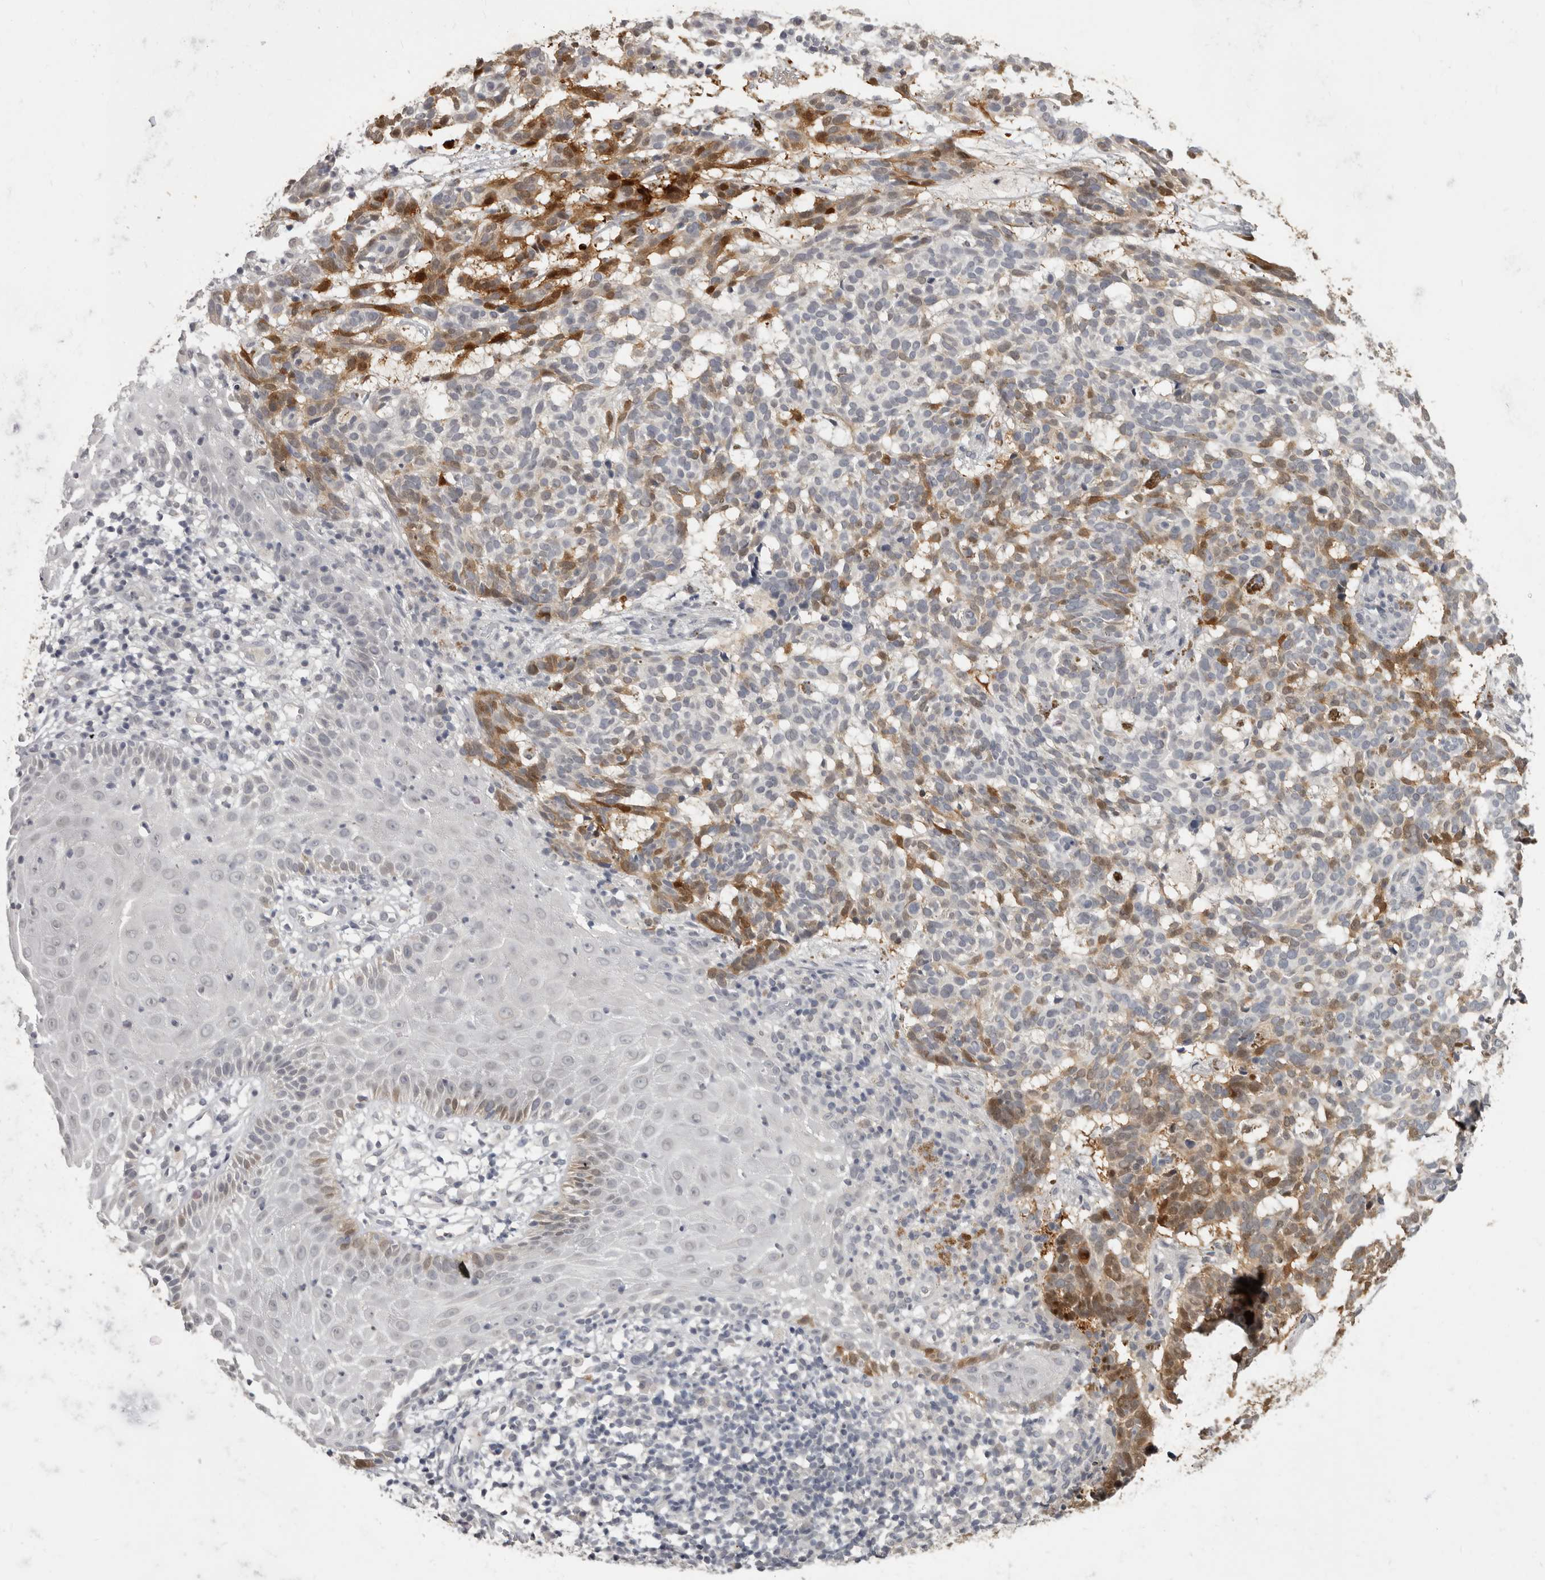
{"staining": {"intensity": "strong", "quantity": "25%-75%", "location": "cytoplasmic/membranous,nuclear"}, "tissue": "skin cancer", "cell_type": "Tumor cells", "image_type": "cancer", "snomed": [{"axis": "morphology", "description": "Basal cell carcinoma"}, {"axis": "topography", "description": "Skin"}], "caption": "IHC histopathology image of neoplastic tissue: skin cancer stained using immunohistochemistry (IHC) displays high levels of strong protein expression localized specifically in the cytoplasmic/membranous and nuclear of tumor cells, appearing as a cytoplasmic/membranous and nuclear brown color.", "gene": "SULT1E1", "patient": {"sex": "male", "age": 85}}